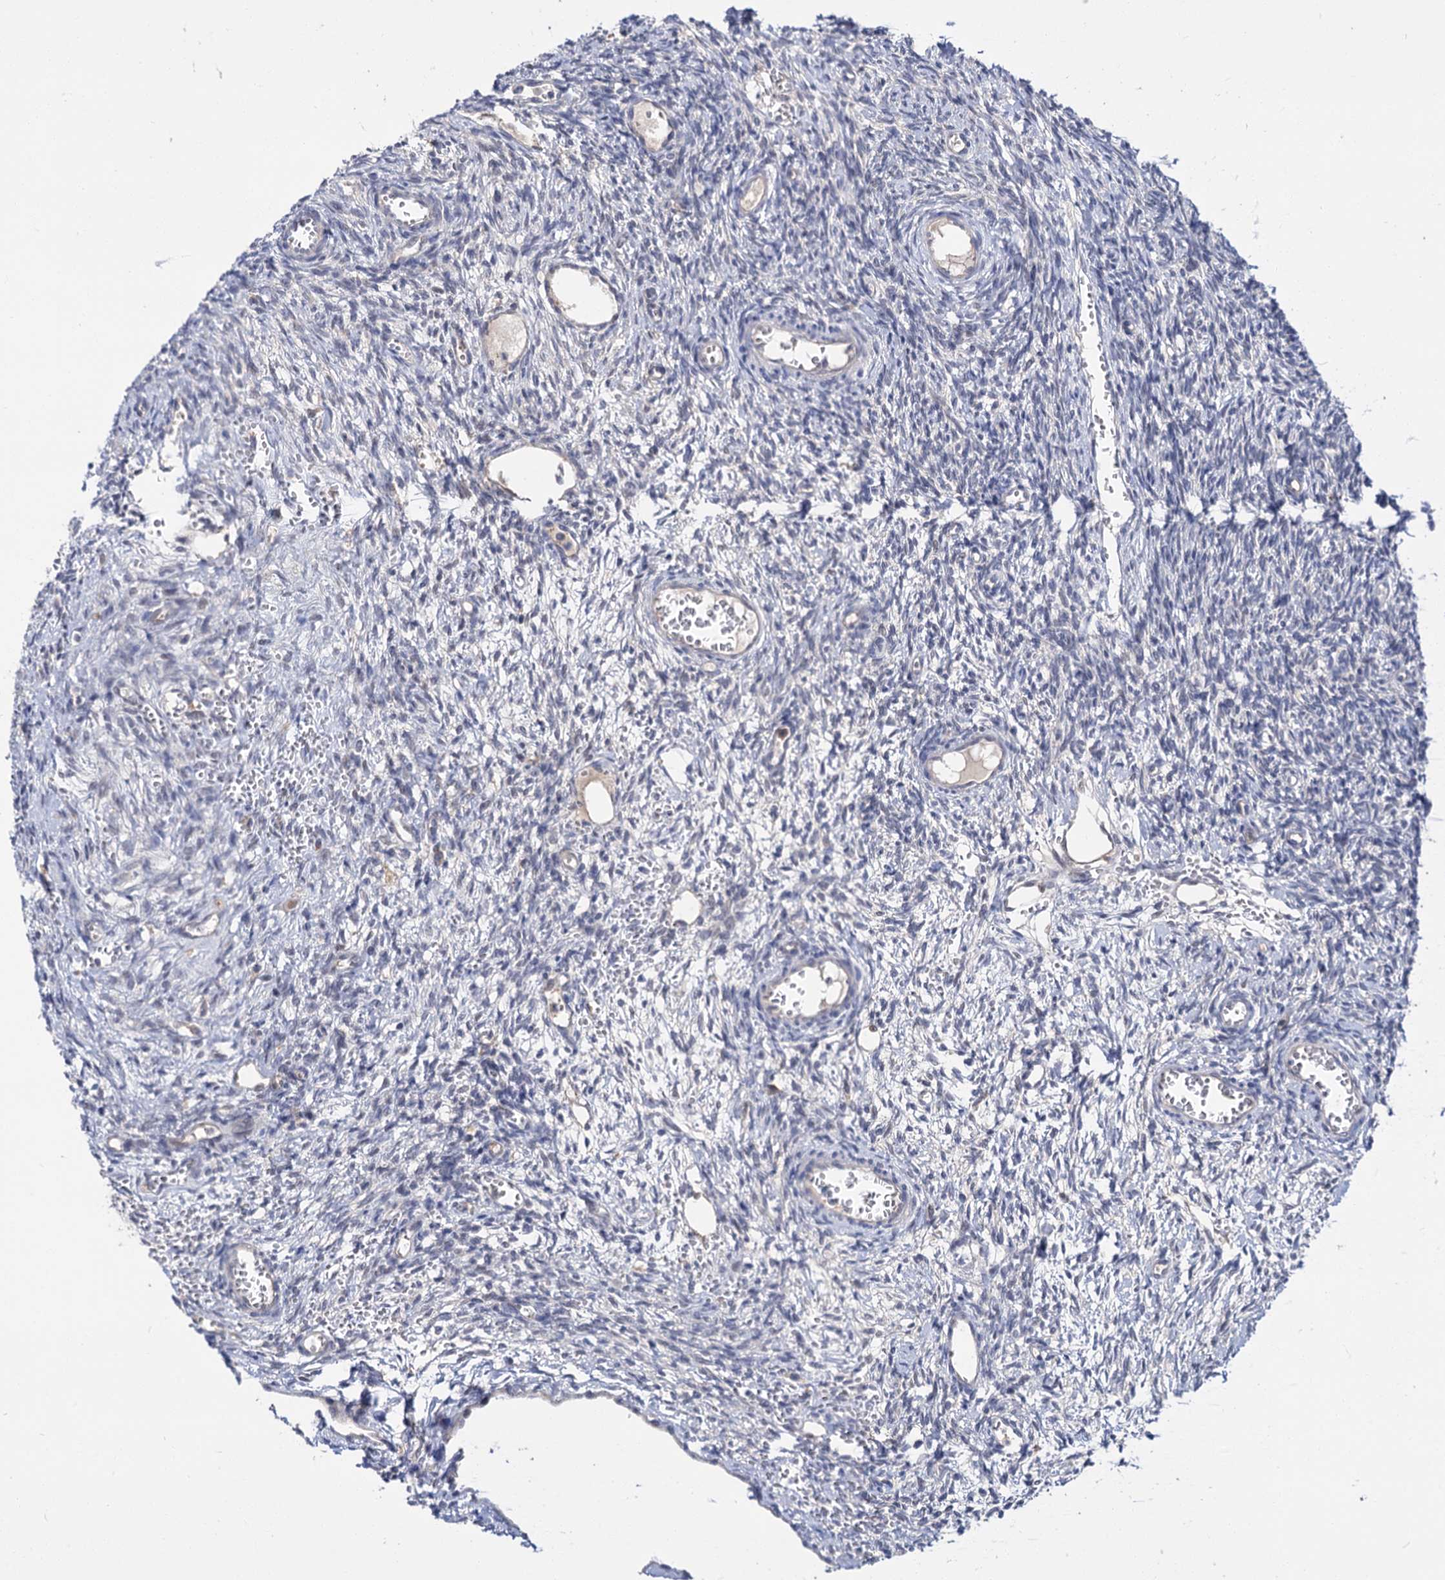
{"staining": {"intensity": "negative", "quantity": "none", "location": "none"}, "tissue": "ovary", "cell_type": "Ovarian stroma cells", "image_type": "normal", "snomed": [{"axis": "morphology", "description": "Normal tissue, NOS"}, {"axis": "topography", "description": "Ovary"}], "caption": "Immunohistochemistry histopathology image of unremarkable ovary: ovary stained with DAB (3,3'-diaminobenzidine) exhibits no significant protein positivity in ovarian stroma cells. Nuclei are stained in blue.", "gene": "NEK10", "patient": {"sex": "female", "age": 39}}